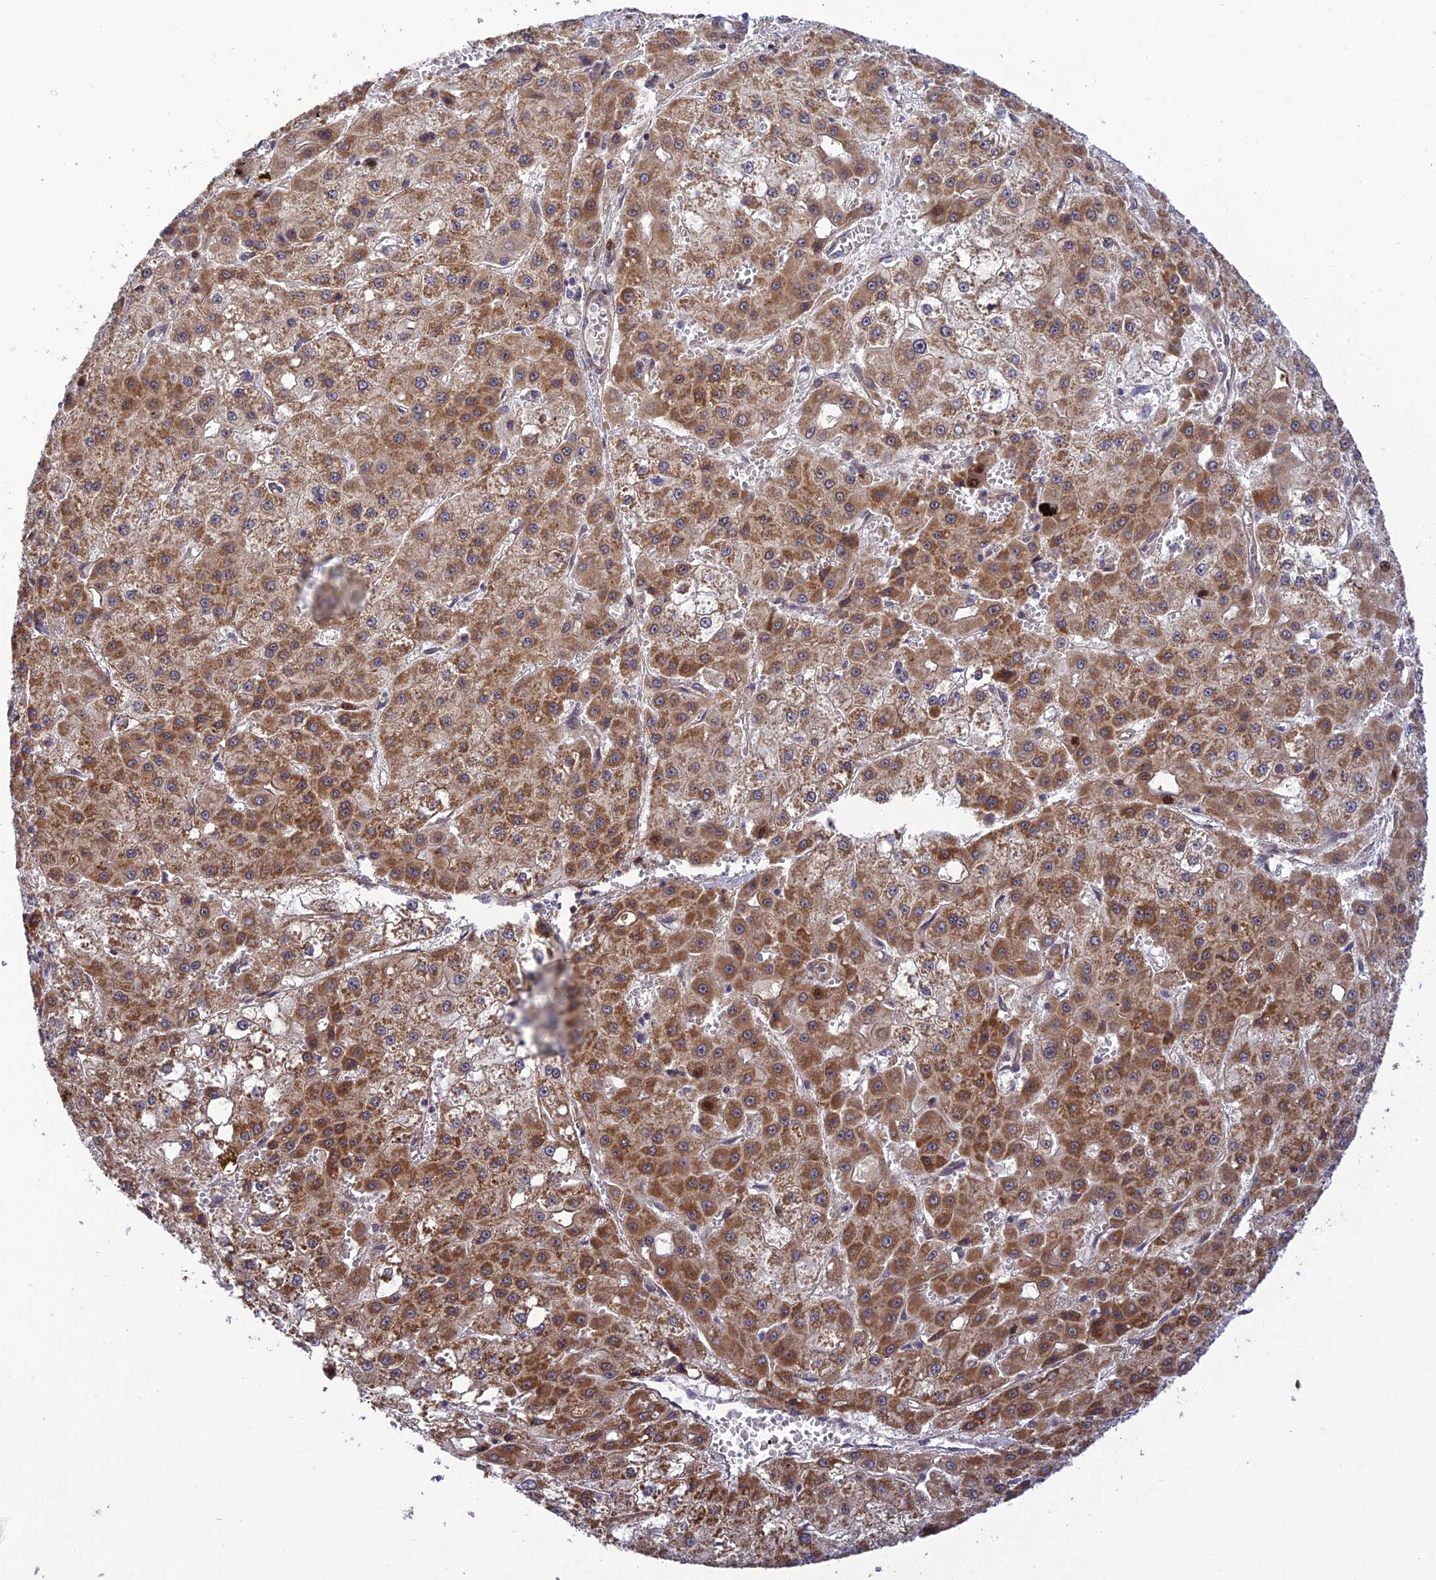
{"staining": {"intensity": "moderate", "quantity": ">75%", "location": "cytoplasmic/membranous"}, "tissue": "liver cancer", "cell_type": "Tumor cells", "image_type": "cancer", "snomed": [{"axis": "morphology", "description": "Carcinoma, Hepatocellular, NOS"}, {"axis": "topography", "description": "Liver"}], "caption": "A brown stain shows moderate cytoplasmic/membranous expression of a protein in liver cancer (hepatocellular carcinoma) tumor cells.", "gene": "PLEKHG2", "patient": {"sex": "male", "age": 47}}